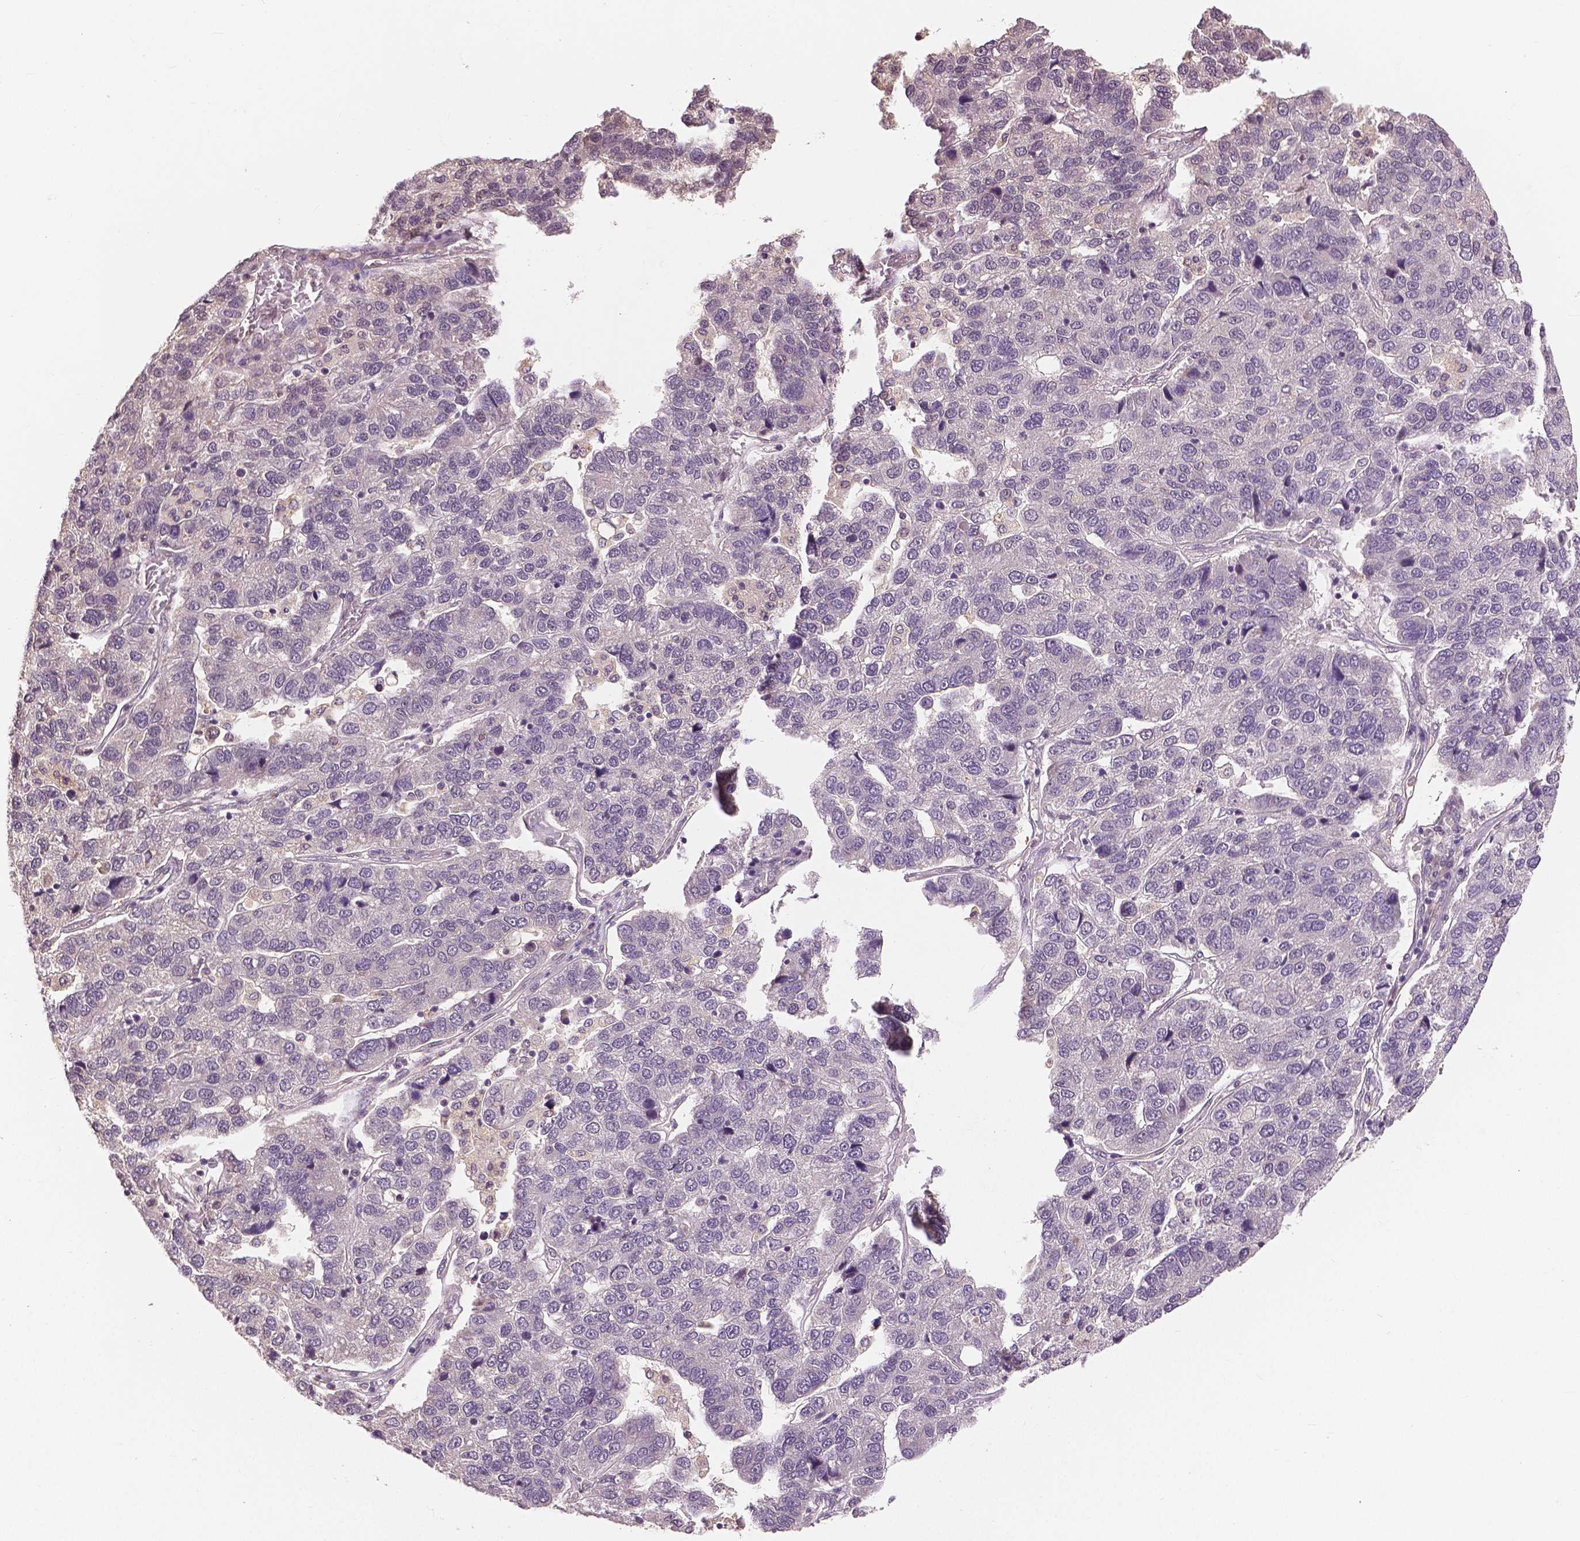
{"staining": {"intensity": "negative", "quantity": "none", "location": "none"}, "tissue": "pancreatic cancer", "cell_type": "Tumor cells", "image_type": "cancer", "snomed": [{"axis": "morphology", "description": "Adenocarcinoma, NOS"}, {"axis": "topography", "description": "Pancreas"}], "caption": "Pancreatic cancer was stained to show a protein in brown. There is no significant staining in tumor cells. (DAB (3,3'-diaminobenzidine) immunohistochemistry, high magnification).", "gene": "MAP1LC3B", "patient": {"sex": "female", "age": 61}}